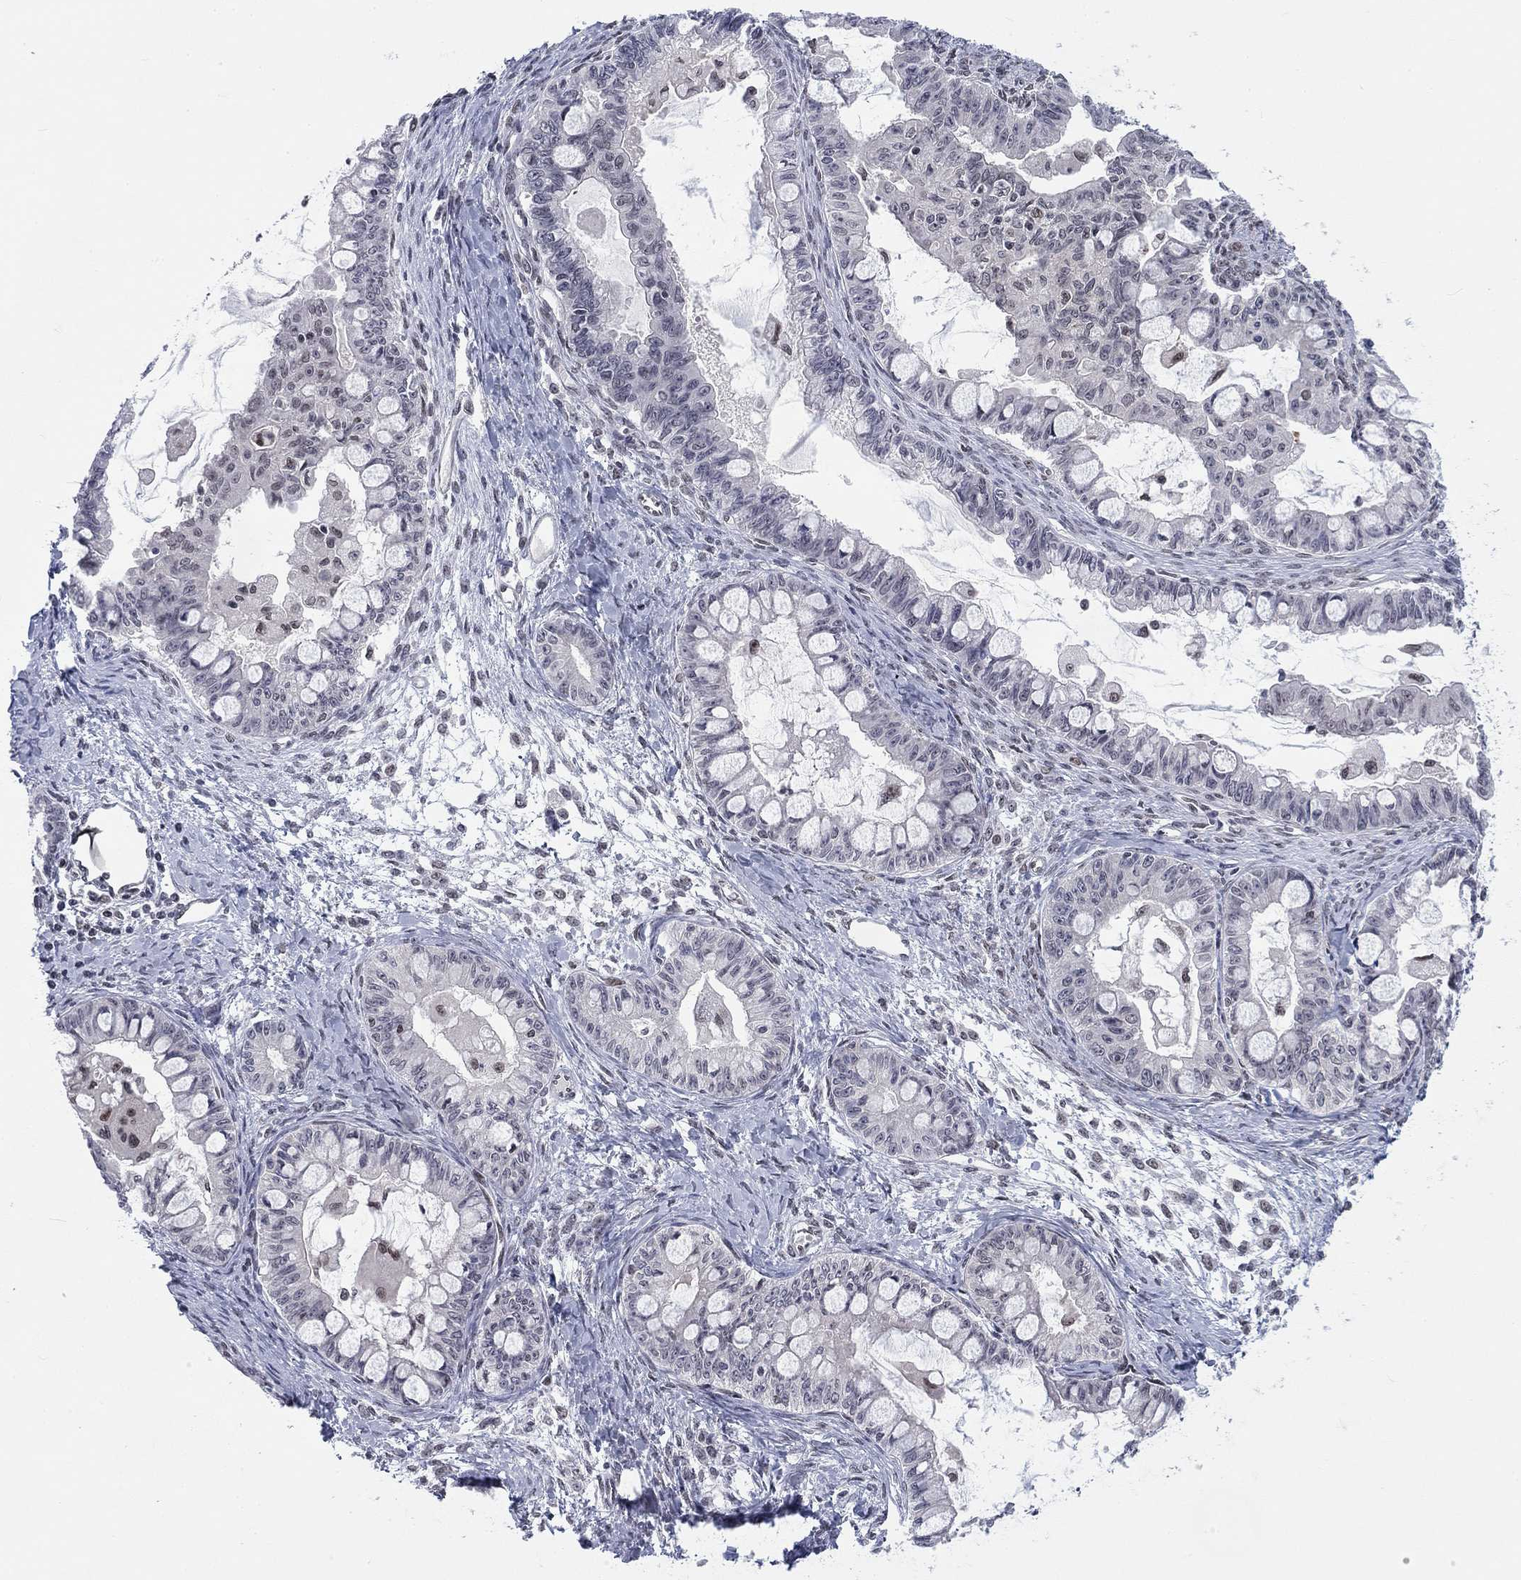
{"staining": {"intensity": "negative", "quantity": "none", "location": "none"}, "tissue": "ovarian cancer", "cell_type": "Tumor cells", "image_type": "cancer", "snomed": [{"axis": "morphology", "description": "Cystadenocarcinoma, mucinous, NOS"}, {"axis": "topography", "description": "Ovary"}], "caption": "This is a histopathology image of immunohistochemistry (IHC) staining of ovarian mucinous cystadenocarcinoma, which shows no staining in tumor cells.", "gene": "FYTTD1", "patient": {"sex": "female", "age": 63}}